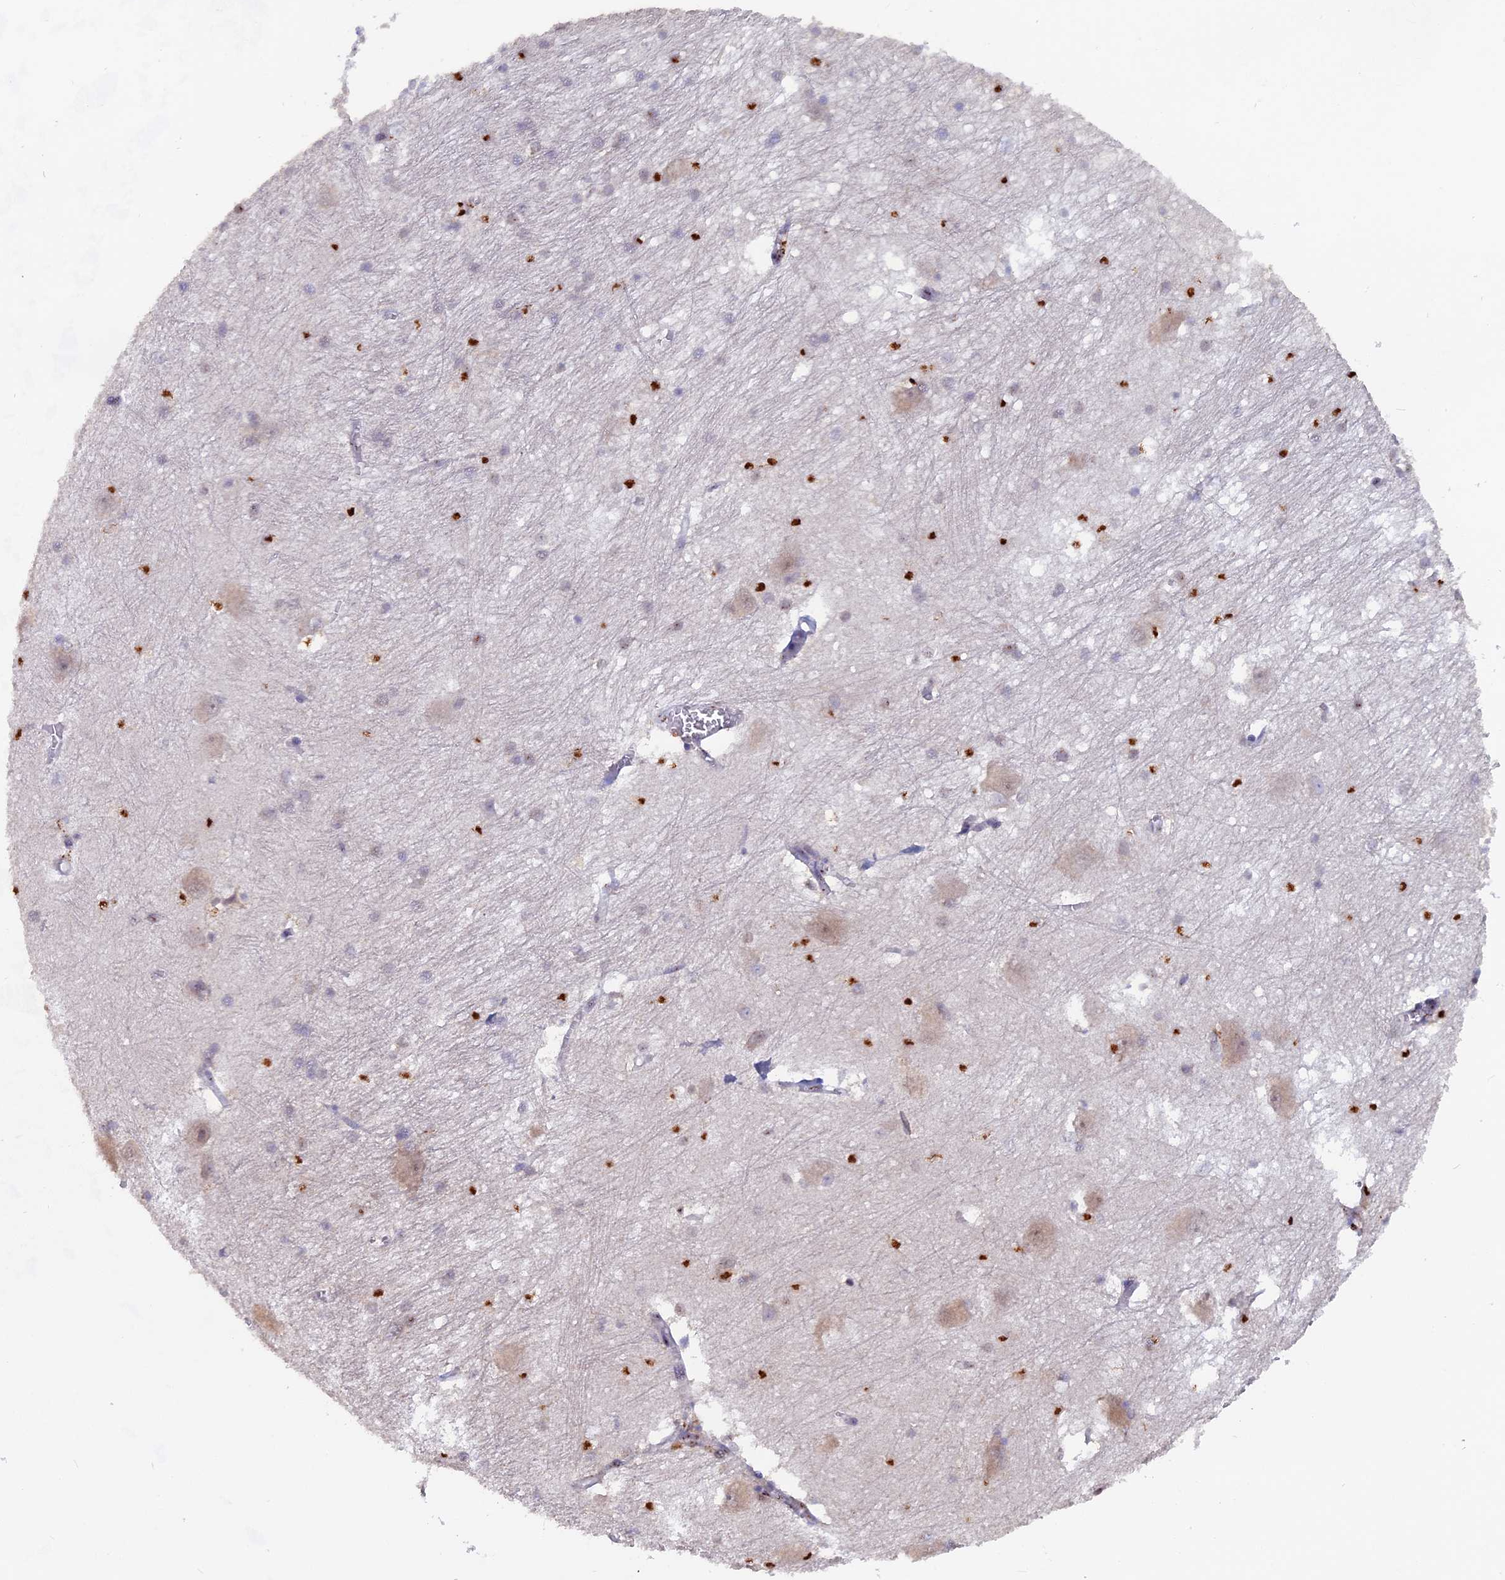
{"staining": {"intensity": "strong", "quantity": "<25%", "location": "nuclear"}, "tissue": "caudate", "cell_type": "Glial cells", "image_type": "normal", "snomed": [{"axis": "morphology", "description": "Normal tissue, NOS"}, {"axis": "topography", "description": "Lateral ventricle wall"}], "caption": "Immunohistochemistry of normal caudate exhibits medium levels of strong nuclear expression in about <25% of glial cells.", "gene": "FAM118B", "patient": {"sex": "male", "age": 37}}